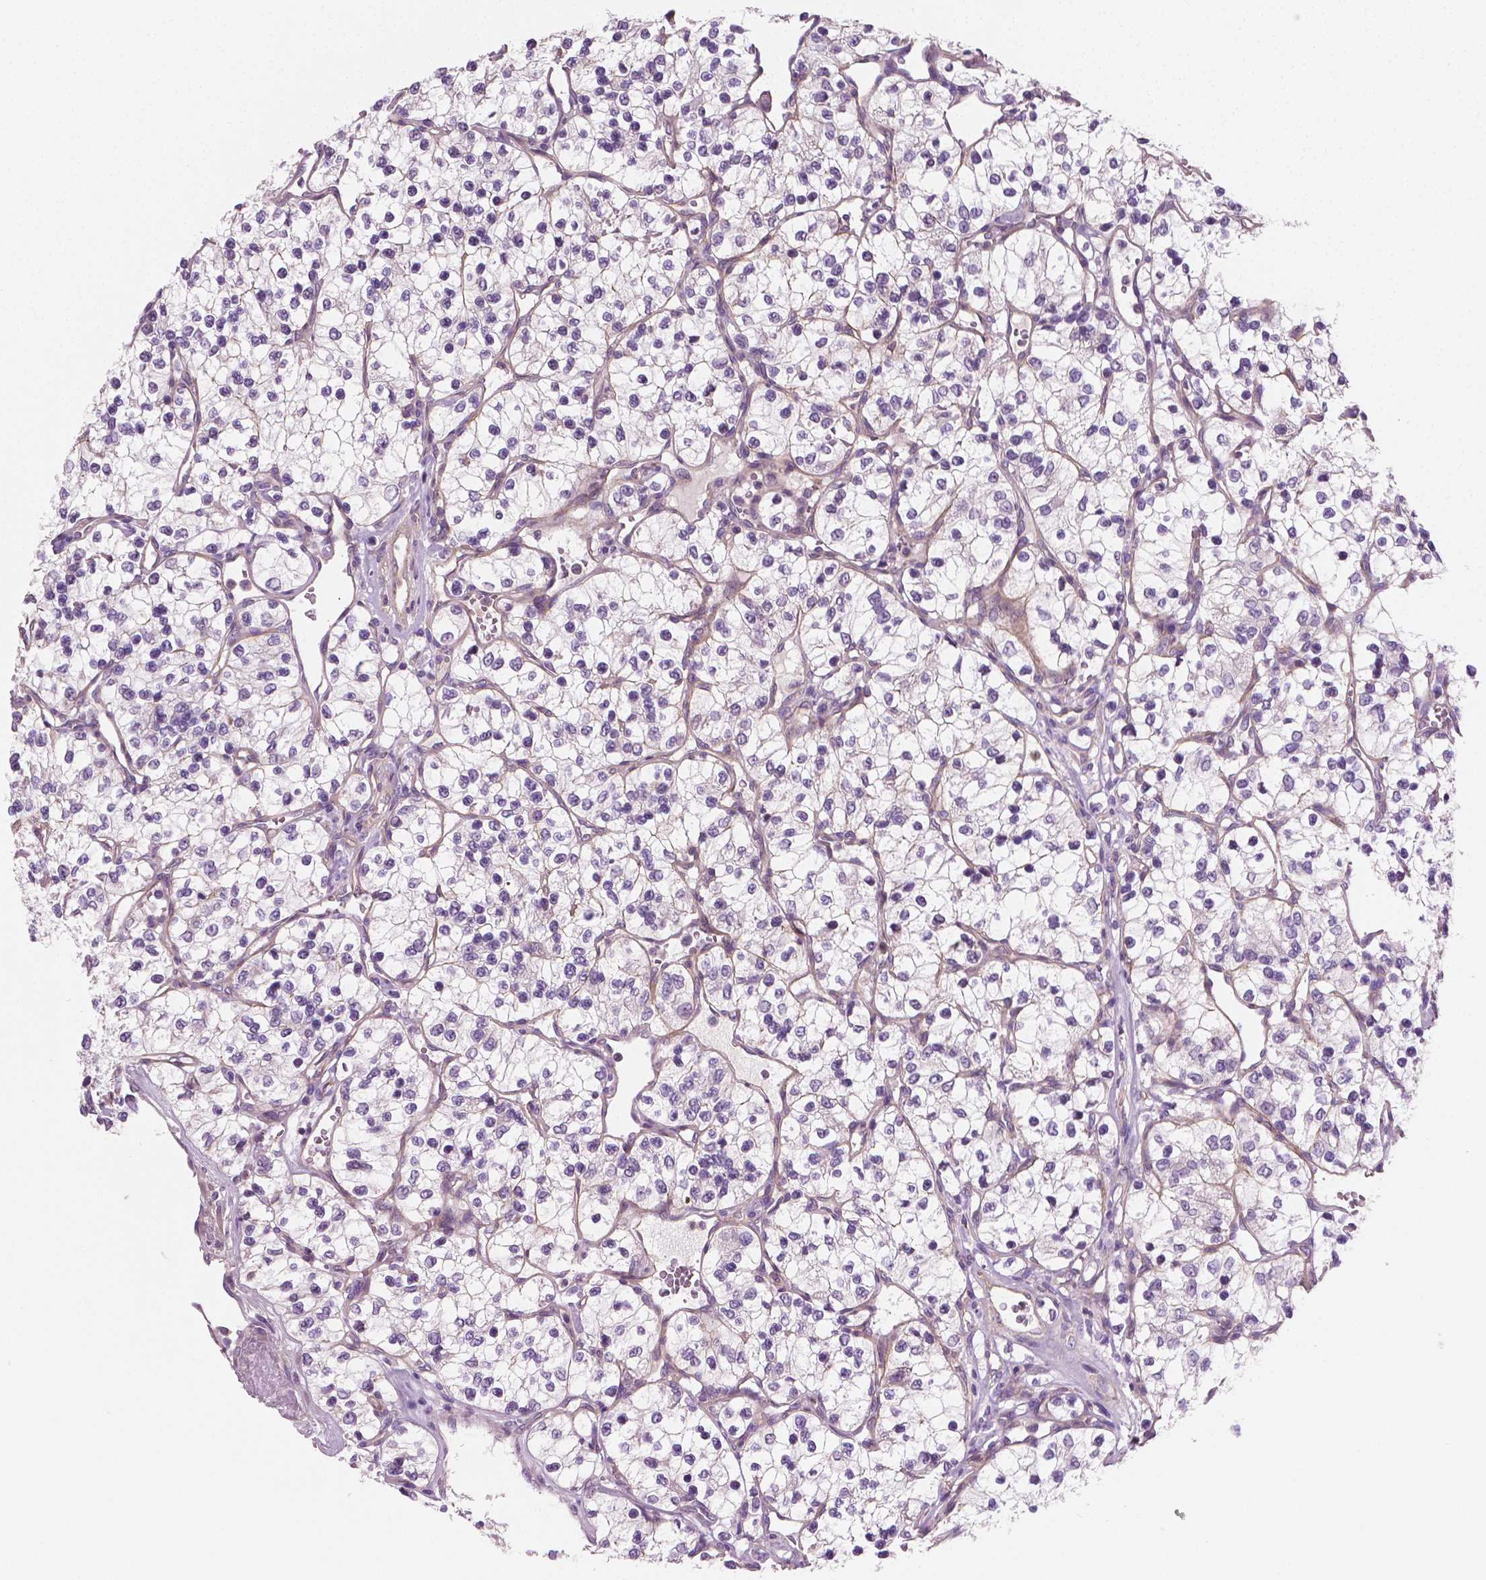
{"staining": {"intensity": "negative", "quantity": "none", "location": "none"}, "tissue": "renal cancer", "cell_type": "Tumor cells", "image_type": "cancer", "snomed": [{"axis": "morphology", "description": "Adenocarcinoma, NOS"}, {"axis": "topography", "description": "Kidney"}], "caption": "DAB immunohistochemical staining of human adenocarcinoma (renal) reveals no significant expression in tumor cells. (DAB immunohistochemistry (IHC) visualized using brightfield microscopy, high magnification).", "gene": "PTX3", "patient": {"sex": "female", "age": 69}}